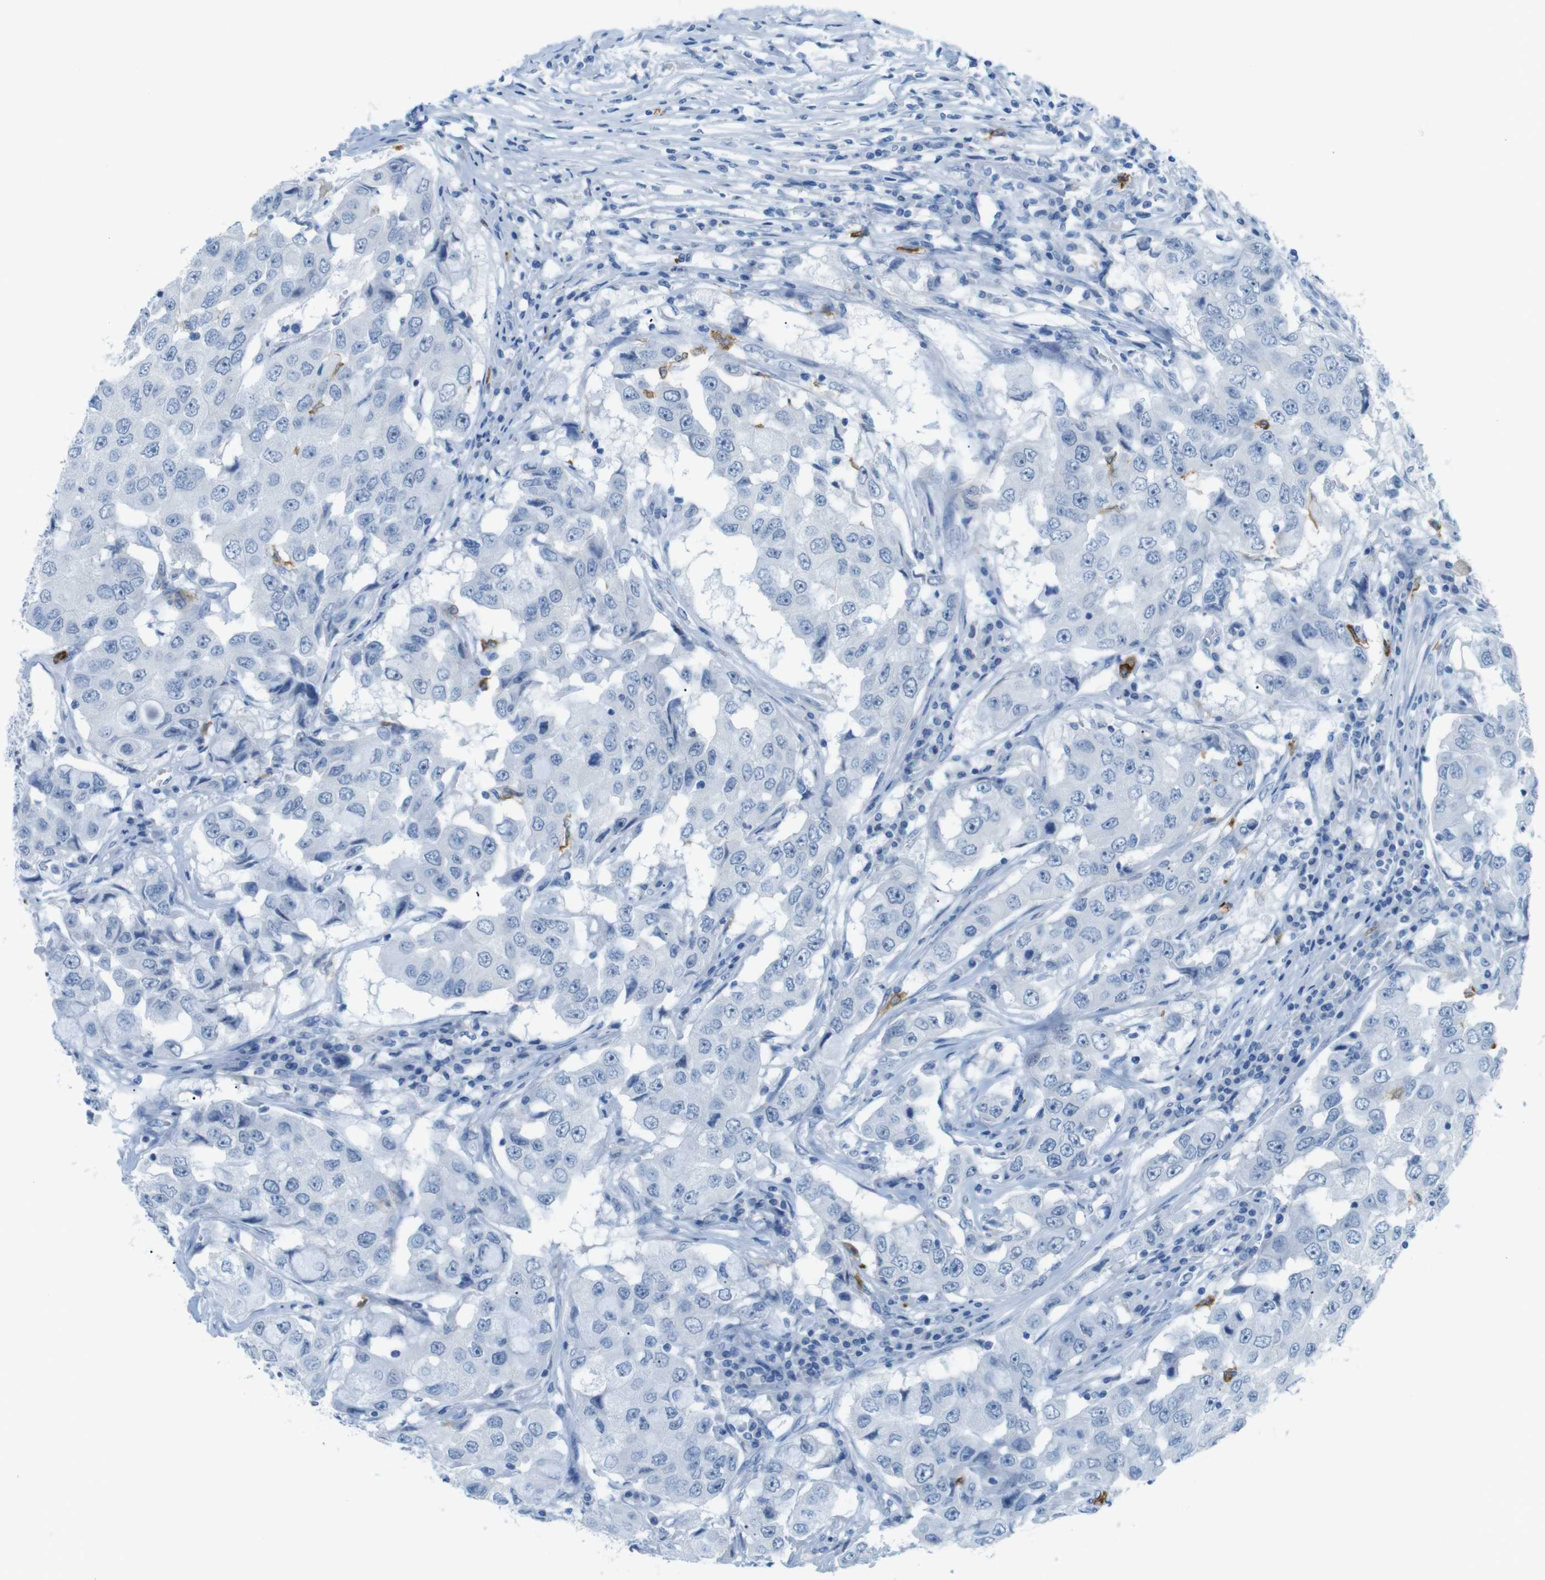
{"staining": {"intensity": "negative", "quantity": "none", "location": "none"}, "tissue": "breast cancer", "cell_type": "Tumor cells", "image_type": "cancer", "snomed": [{"axis": "morphology", "description": "Duct carcinoma"}, {"axis": "topography", "description": "Breast"}], "caption": "Breast cancer (infiltrating ductal carcinoma) was stained to show a protein in brown. There is no significant staining in tumor cells.", "gene": "MCEMP1", "patient": {"sex": "female", "age": 27}}